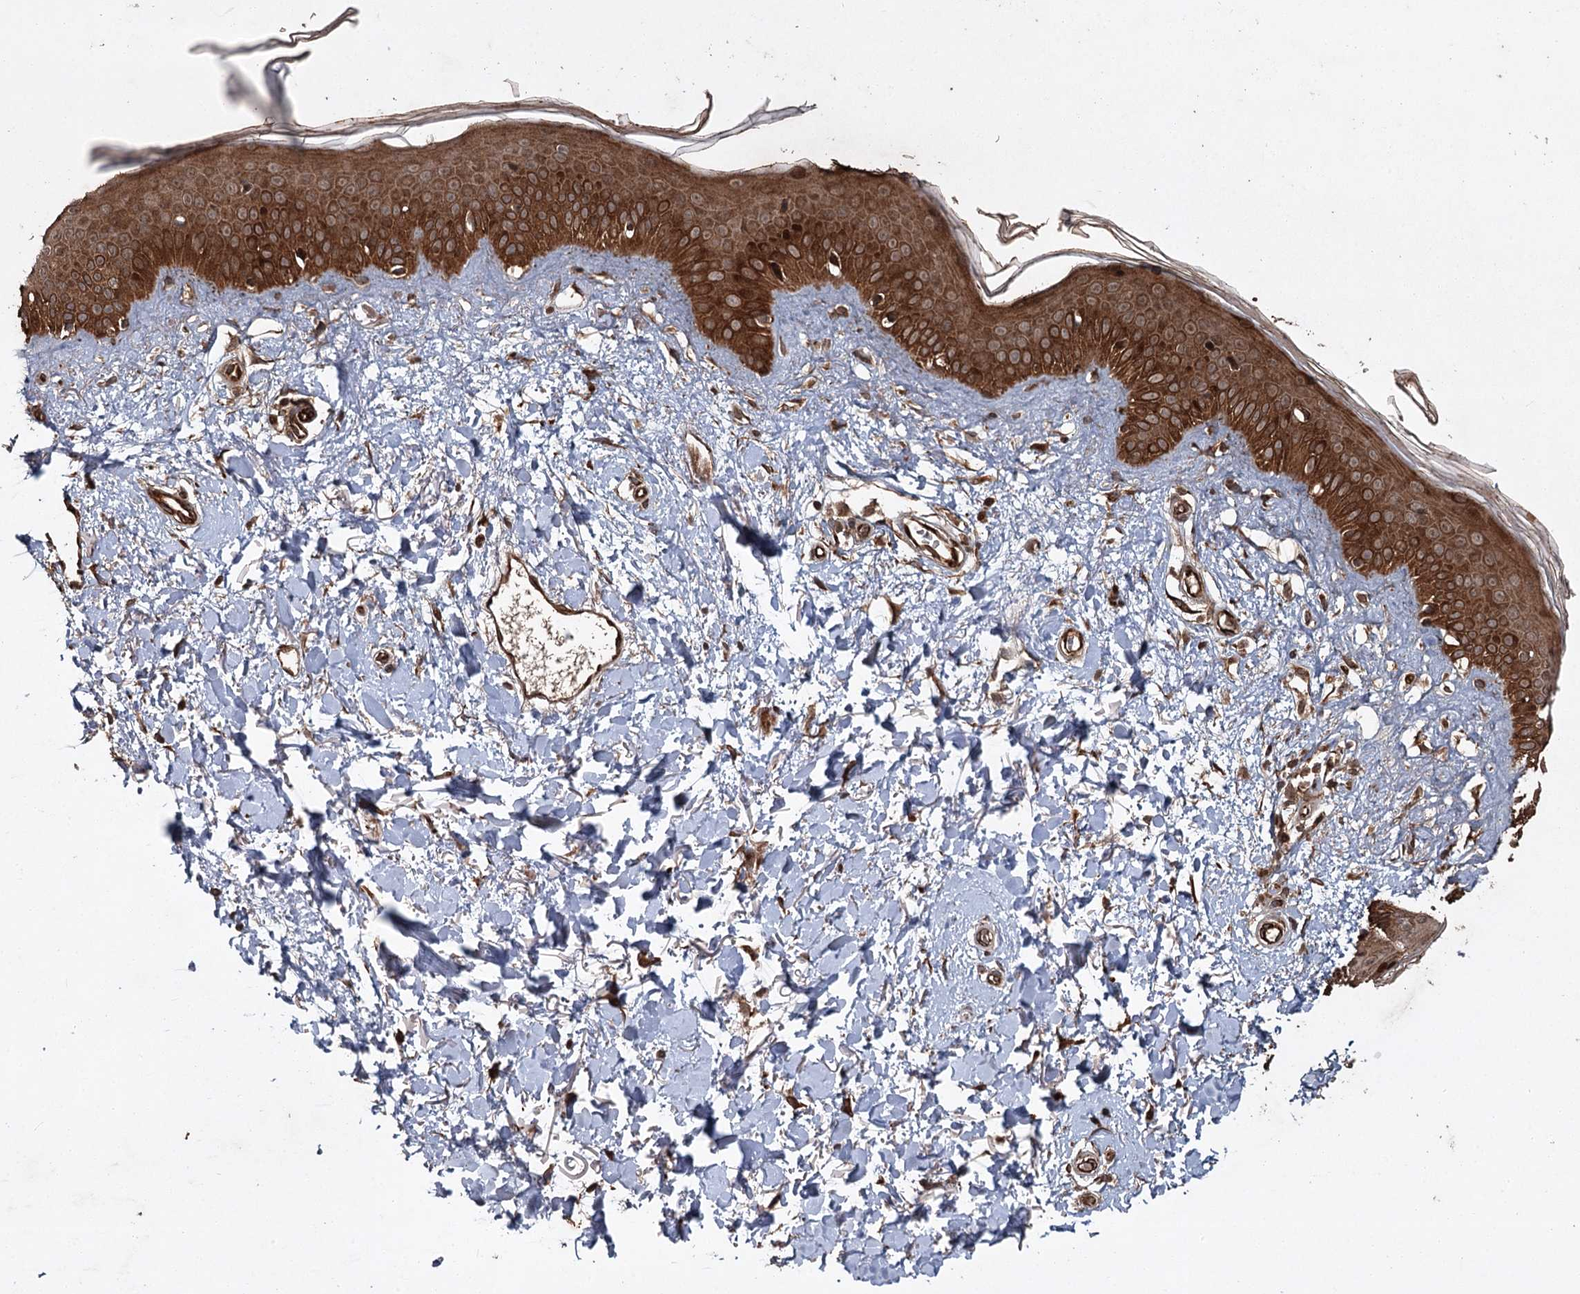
{"staining": {"intensity": "moderate", "quantity": ">75%", "location": "cytoplasmic/membranous,nuclear"}, "tissue": "skin", "cell_type": "Fibroblasts", "image_type": "normal", "snomed": [{"axis": "morphology", "description": "Normal tissue, NOS"}, {"axis": "topography", "description": "Skin"}], "caption": "Immunohistochemistry (IHC) histopathology image of normal skin stained for a protein (brown), which displays medium levels of moderate cytoplasmic/membranous,nuclear expression in approximately >75% of fibroblasts.", "gene": "RPAP3", "patient": {"sex": "female", "age": 58}}